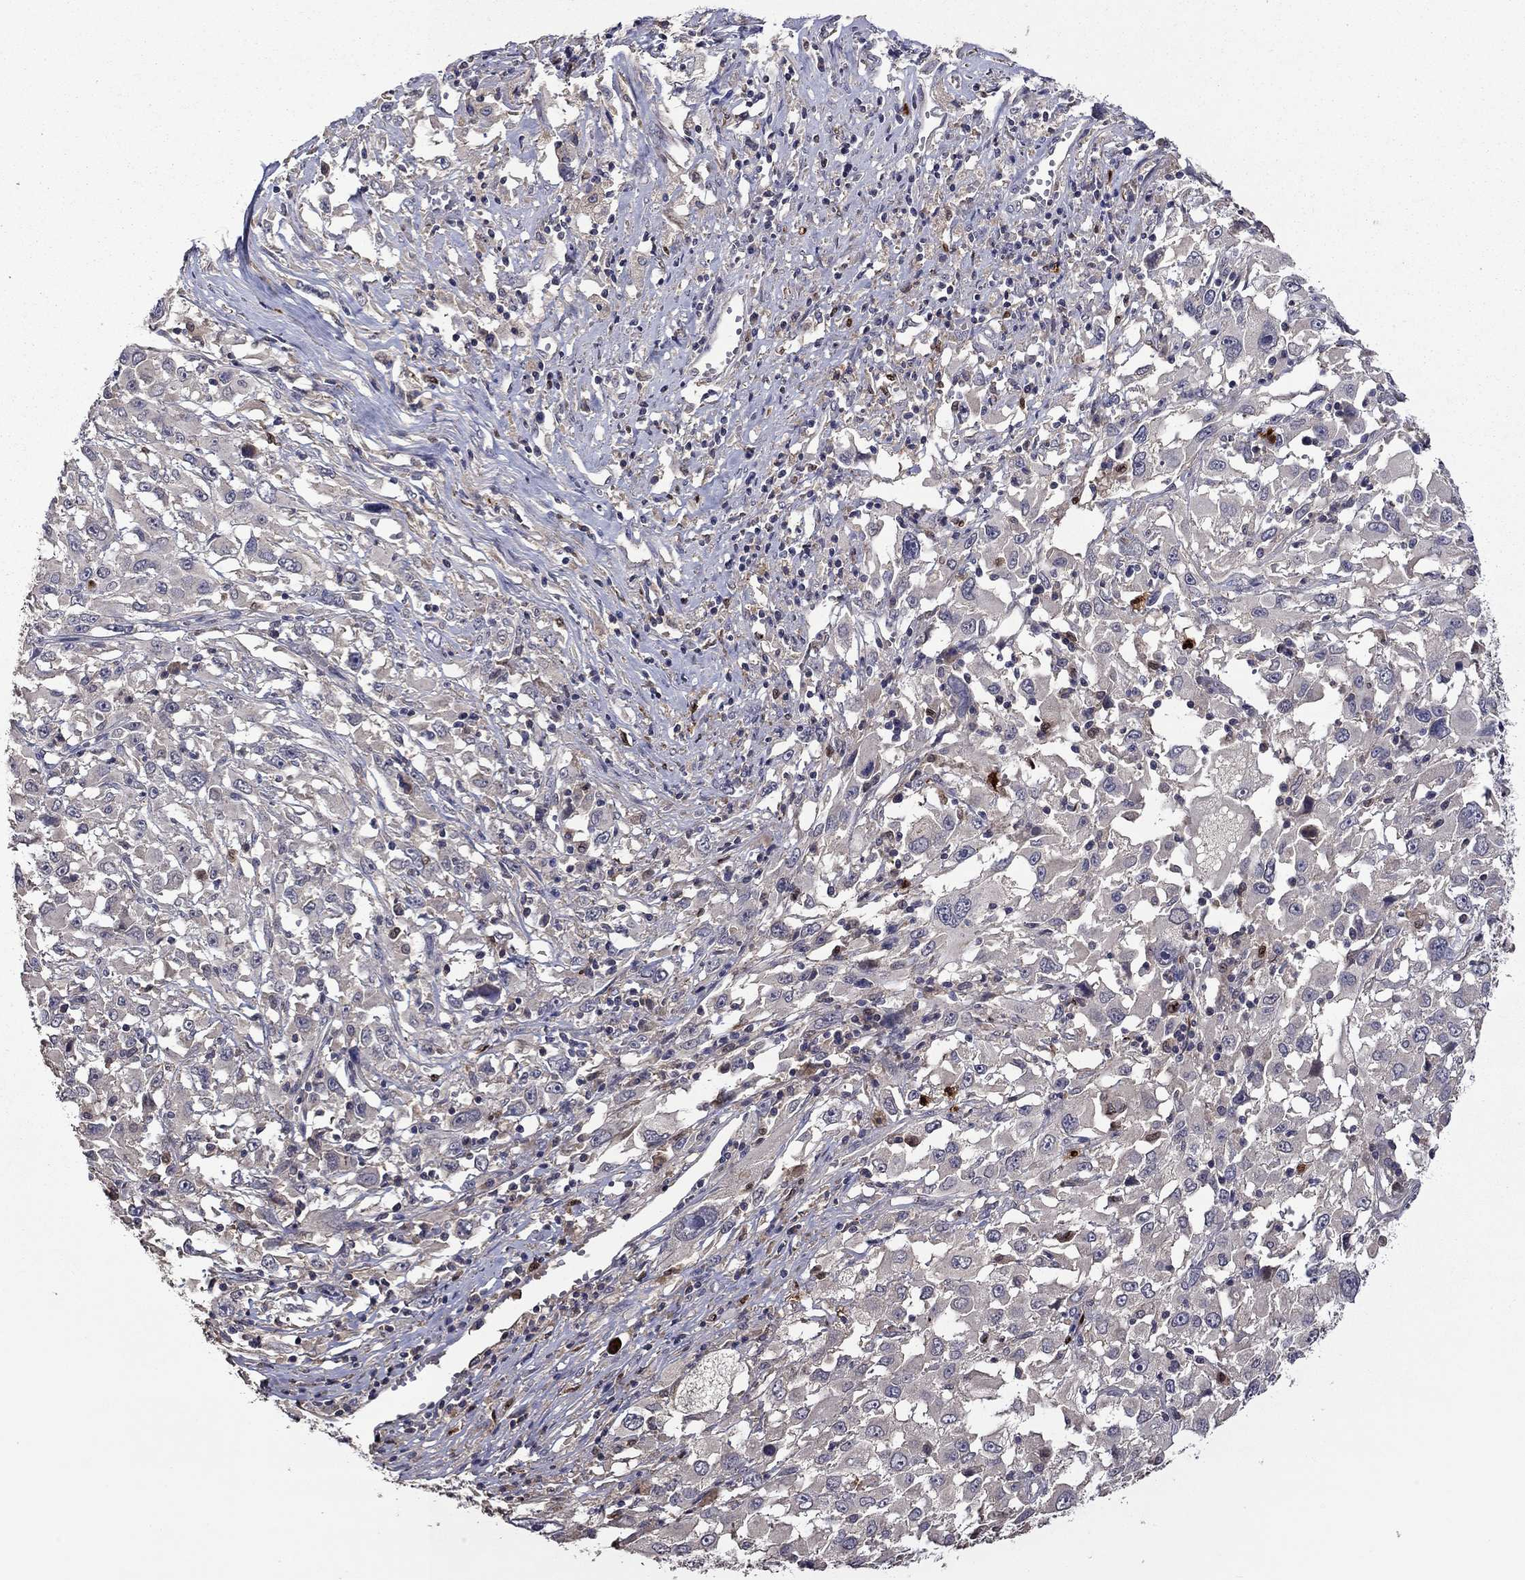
{"staining": {"intensity": "negative", "quantity": "none", "location": "none"}, "tissue": "melanoma", "cell_type": "Tumor cells", "image_type": "cancer", "snomed": [{"axis": "morphology", "description": "Malignant melanoma, Metastatic site"}, {"axis": "topography", "description": "Soft tissue"}], "caption": "An immunohistochemistry (IHC) micrograph of malignant melanoma (metastatic site) is shown. There is no staining in tumor cells of malignant melanoma (metastatic site).", "gene": "SATB1", "patient": {"sex": "male", "age": 50}}